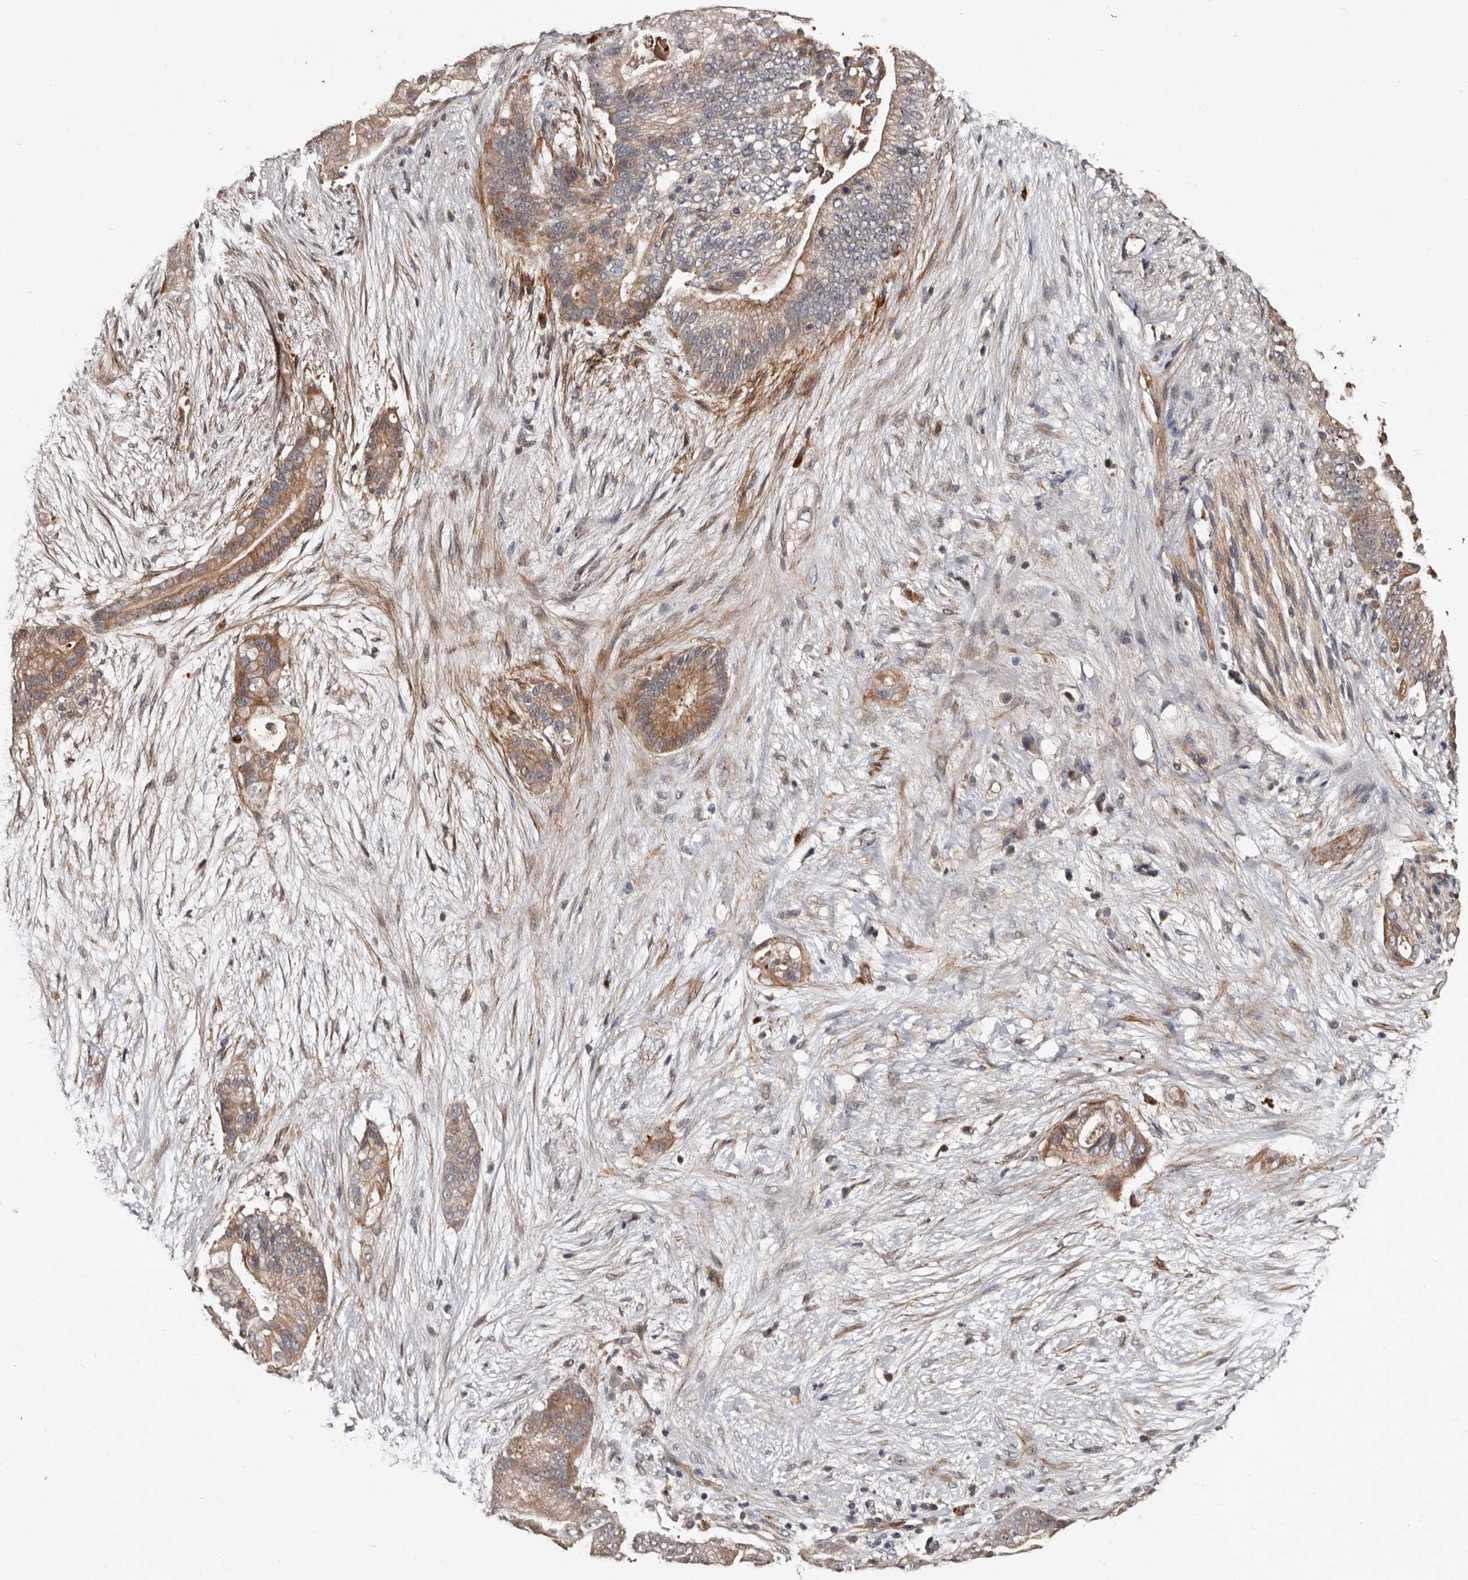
{"staining": {"intensity": "moderate", "quantity": ">75%", "location": "cytoplasmic/membranous"}, "tissue": "pancreatic cancer", "cell_type": "Tumor cells", "image_type": "cancer", "snomed": [{"axis": "morphology", "description": "Adenocarcinoma, NOS"}, {"axis": "topography", "description": "Pancreas"}], "caption": "A photomicrograph of human pancreatic cancer (adenocarcinoma) stained for a protein exhibits moderate cytoplasmic/membranous brown staining in tumor cells.", "gene": "PRKD3", "patient": {"sex": "male", "age": 53}}